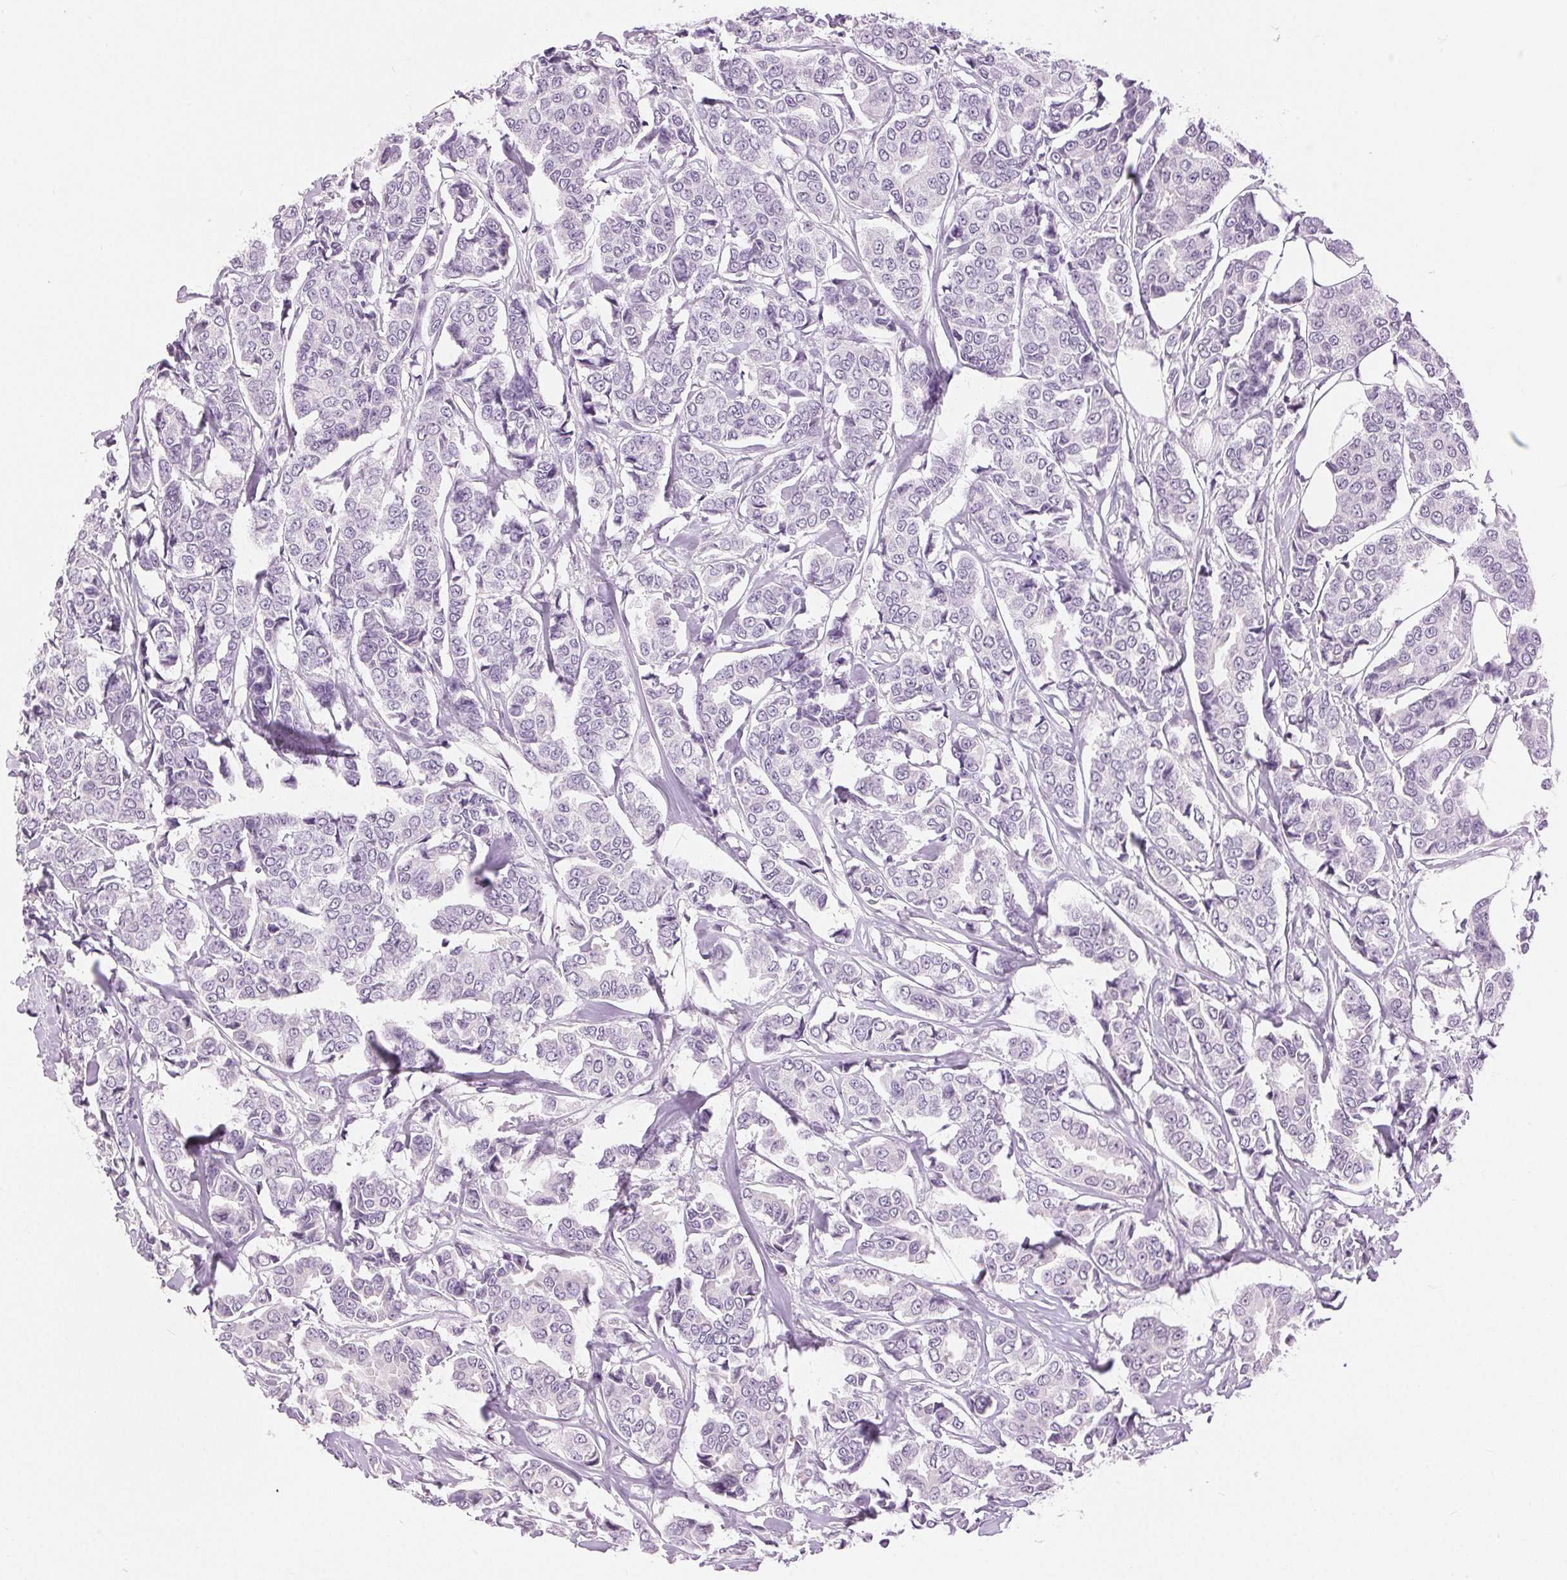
{"staining": {"intensity": "negative", "quantity": "none", "location": "none"}, "tissue": "breast cancer", "cell_type": "Tumor cells", "image_type": "cancer", "snomed": [{"axis": "morphology", "description": "Duct carcinoma"}, {"axis": "topography", "description": "Breast"}], "caption": "High power microscopy micrograph of an IHC histopathology image of breast intraductal carcinoma, revealing no significant staining in tumor cells.", "gene": "DSG3", "patient": {"sex": "female", "age": 94}}